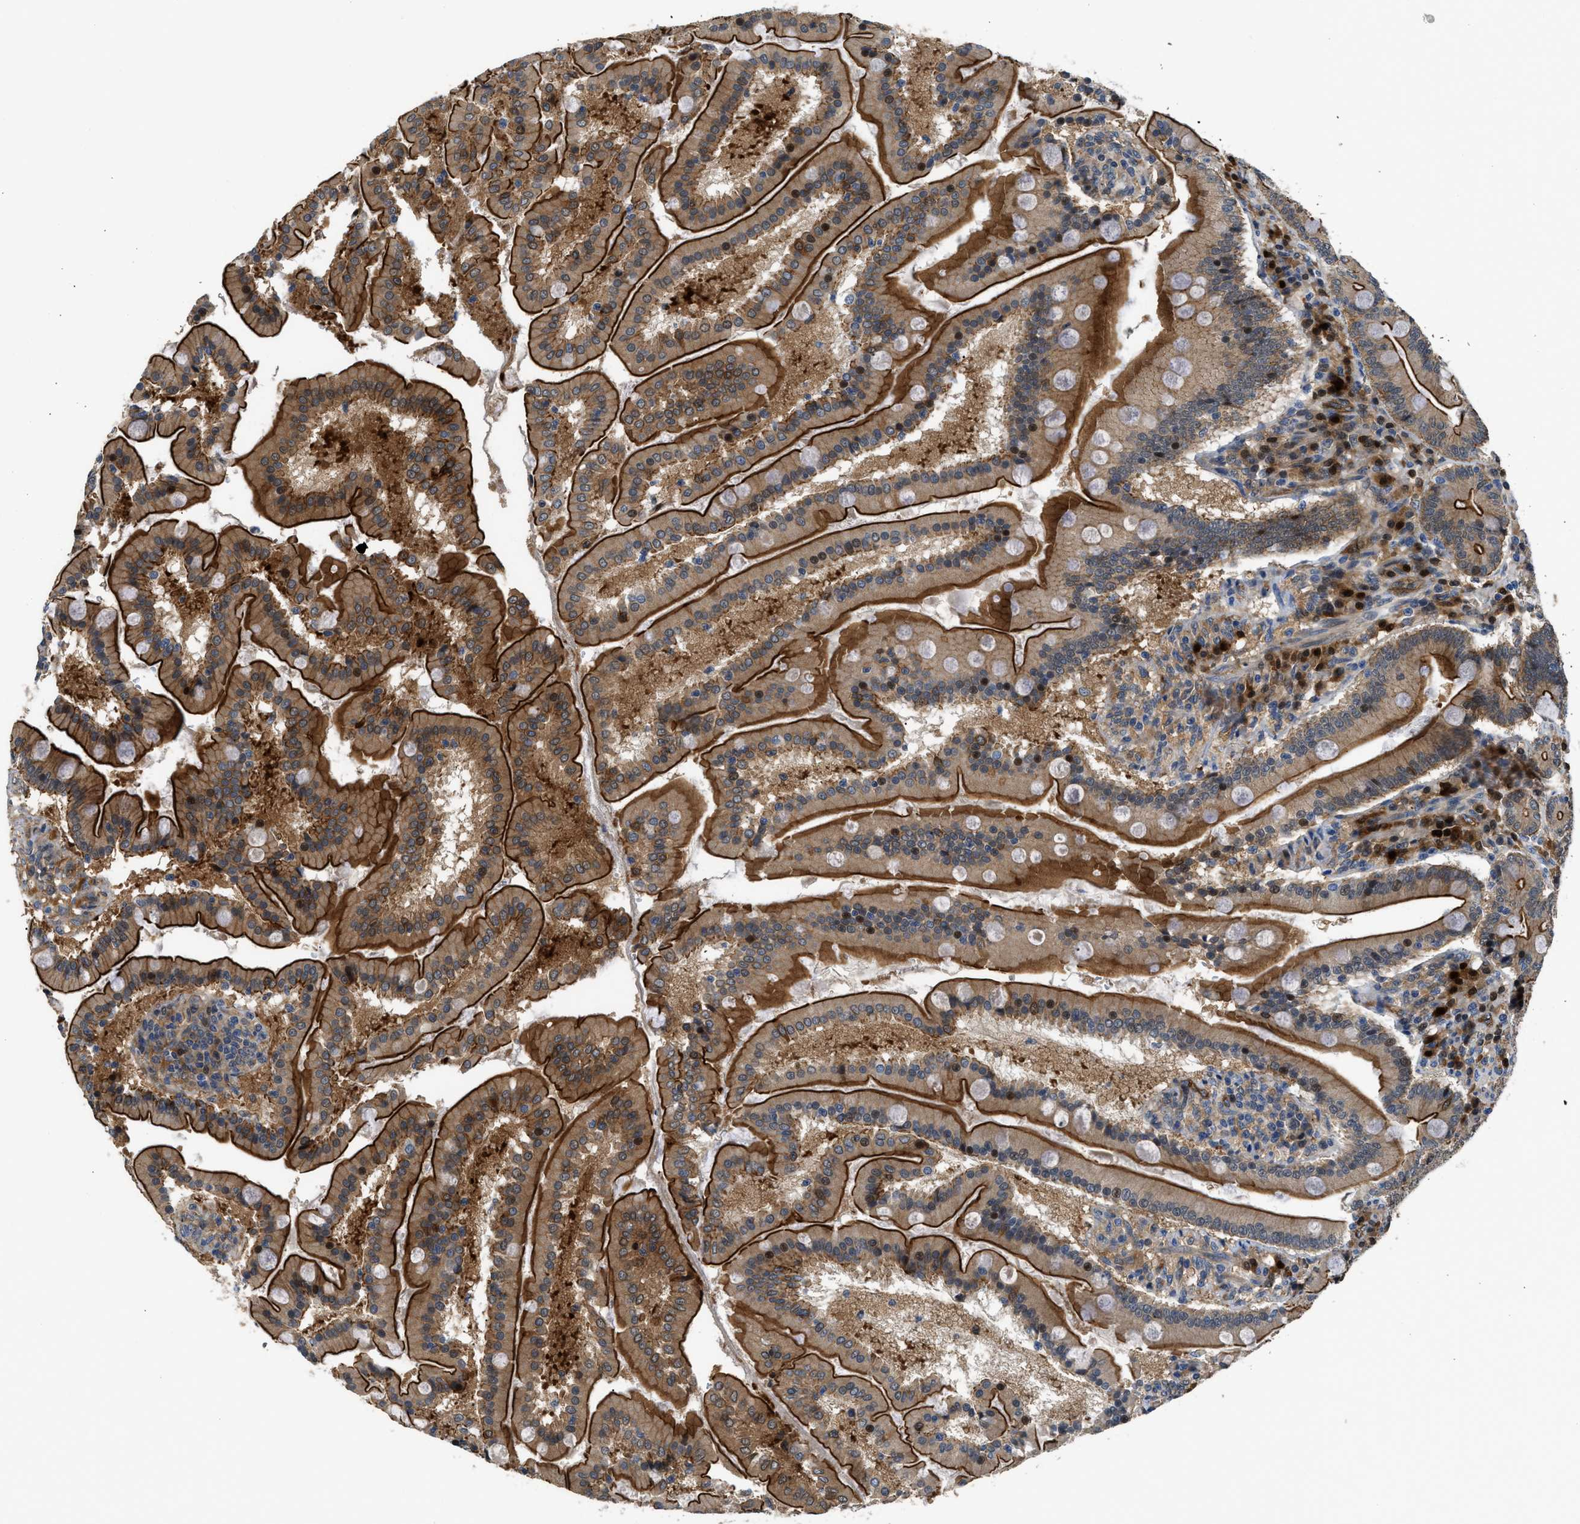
{"staining": {"intensity": "strong", "quantity": ">75%", "location": "cytoplasmic/membranous"}, "tissue": "duodenum", "cell_type": "Glandular cells", "image_type": "normal", "snomed": [{"axis": "morphology", "description": "Normal tissue, NOS"}, {"axis": "topography", "description": "Duodenum"}], "caption": "IHC staining of normal duodenum, which displays high levels of strong cytoplasmic/membranous positivity in about >75% of glandular cells indicating strong cytoplasmic/membranous protein positivity. The staining was performed using DAB (3,3'-diaminobenzidine) (brown) for protein detection and nuclei were counterstained in hematoxylin (blue).", "gene": "TRAK2", "patient": {"sex": "male", "age": 50}}